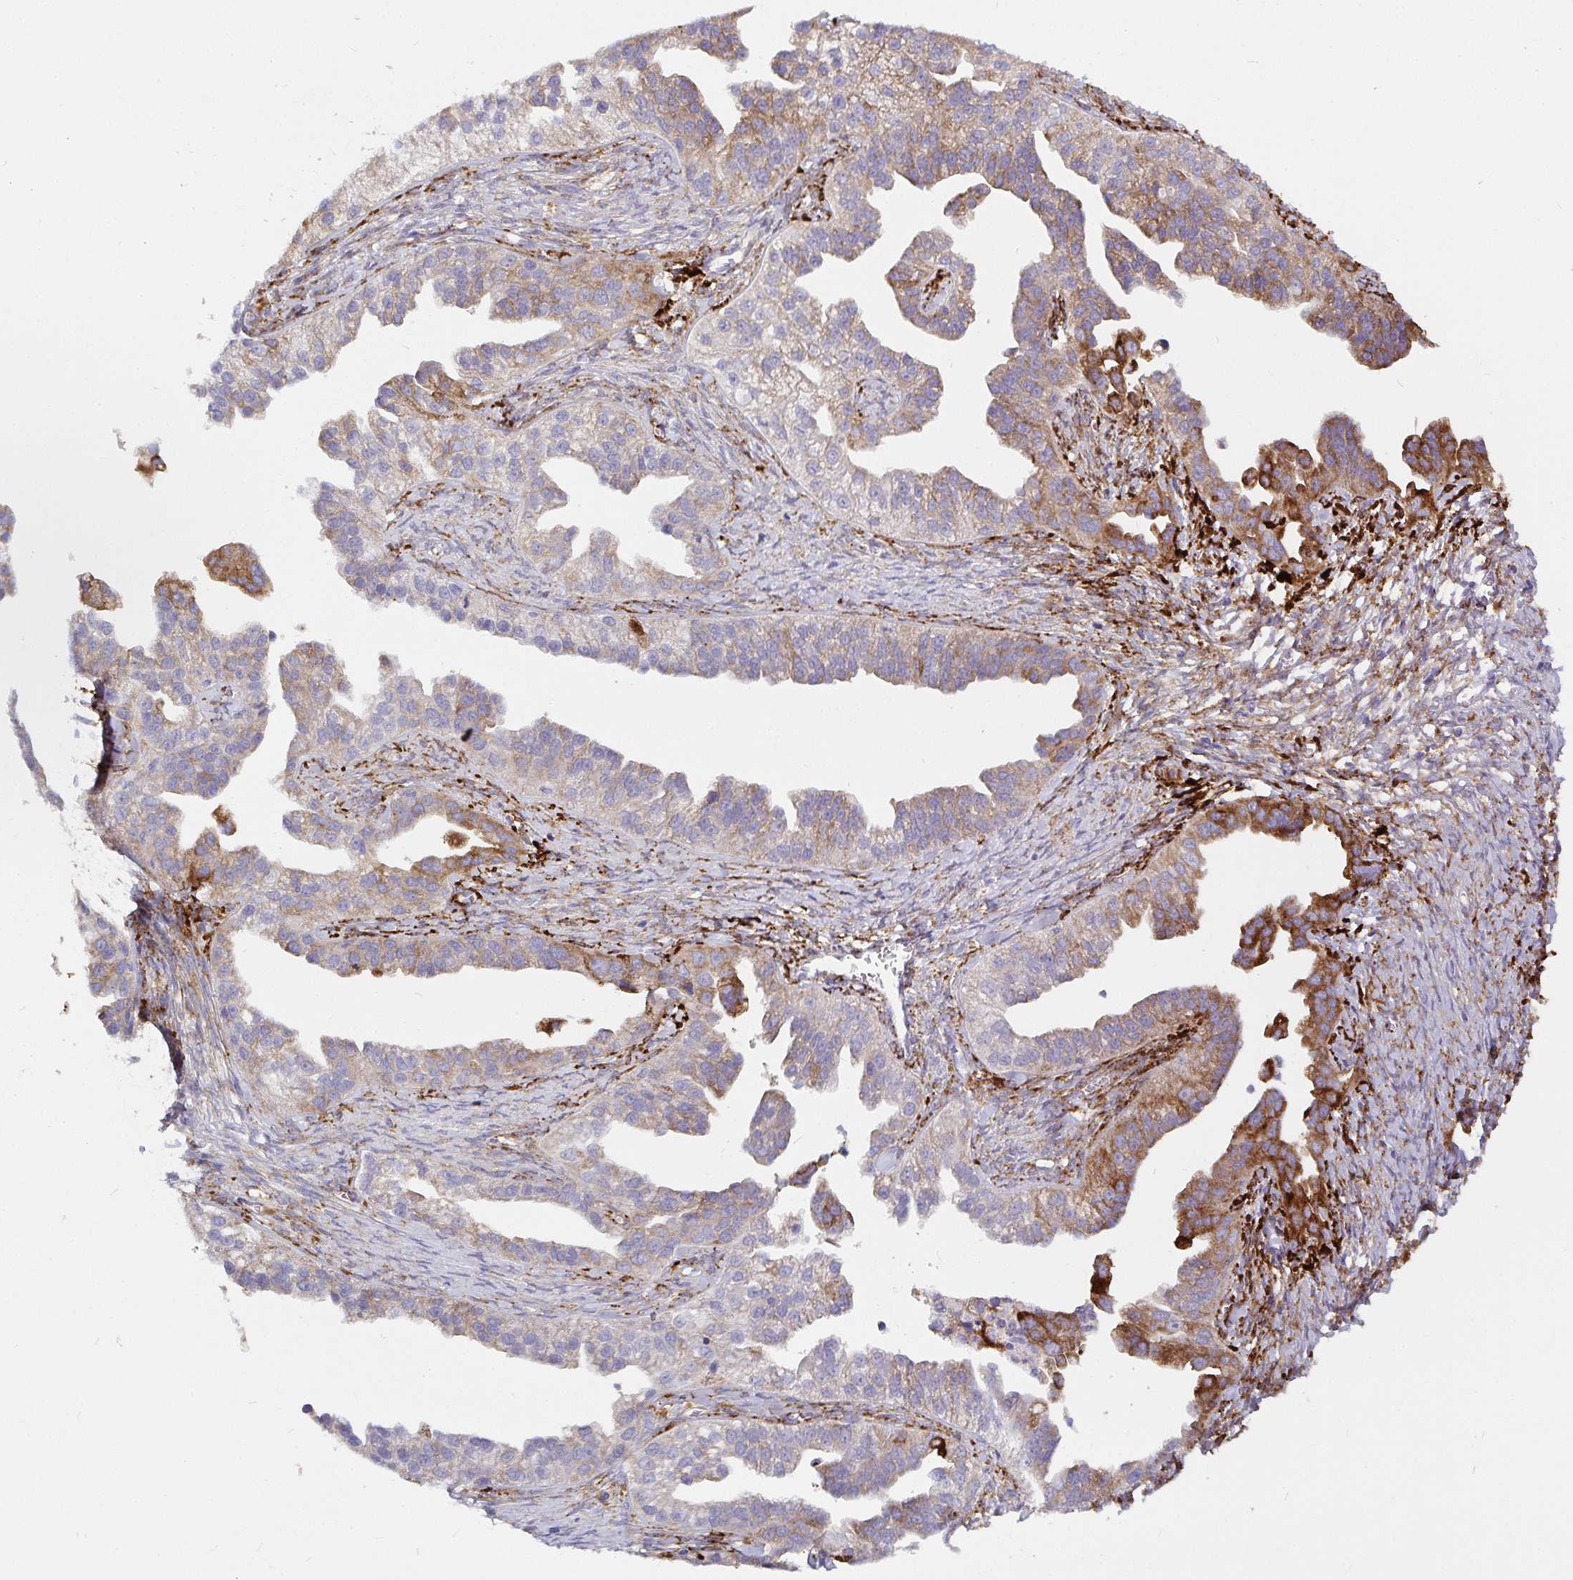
{"staining": {"intensity": "strong", "quantity": "25%-75%", "location": "cytoplasmic/membranous"}, "tissue": "ovarian cancer", "cell_type": "Tumor cells", "image_type": "cancer", "snomed": [{"axis": "morphology", "description": "Cystadenocarcinoma, serous, NOS"}, {"axis": "topography", "description": "Ovary"}], "caption": "The image displays immunohistochemical staining of ovarian serous cystadenocarcinoma. There is strong cytoplasmic/membranous staining is appreciated in about 25%-75% of tumor cells.", "gene": "P4HA2", "patient": {"sex": "female", "age": 75}}